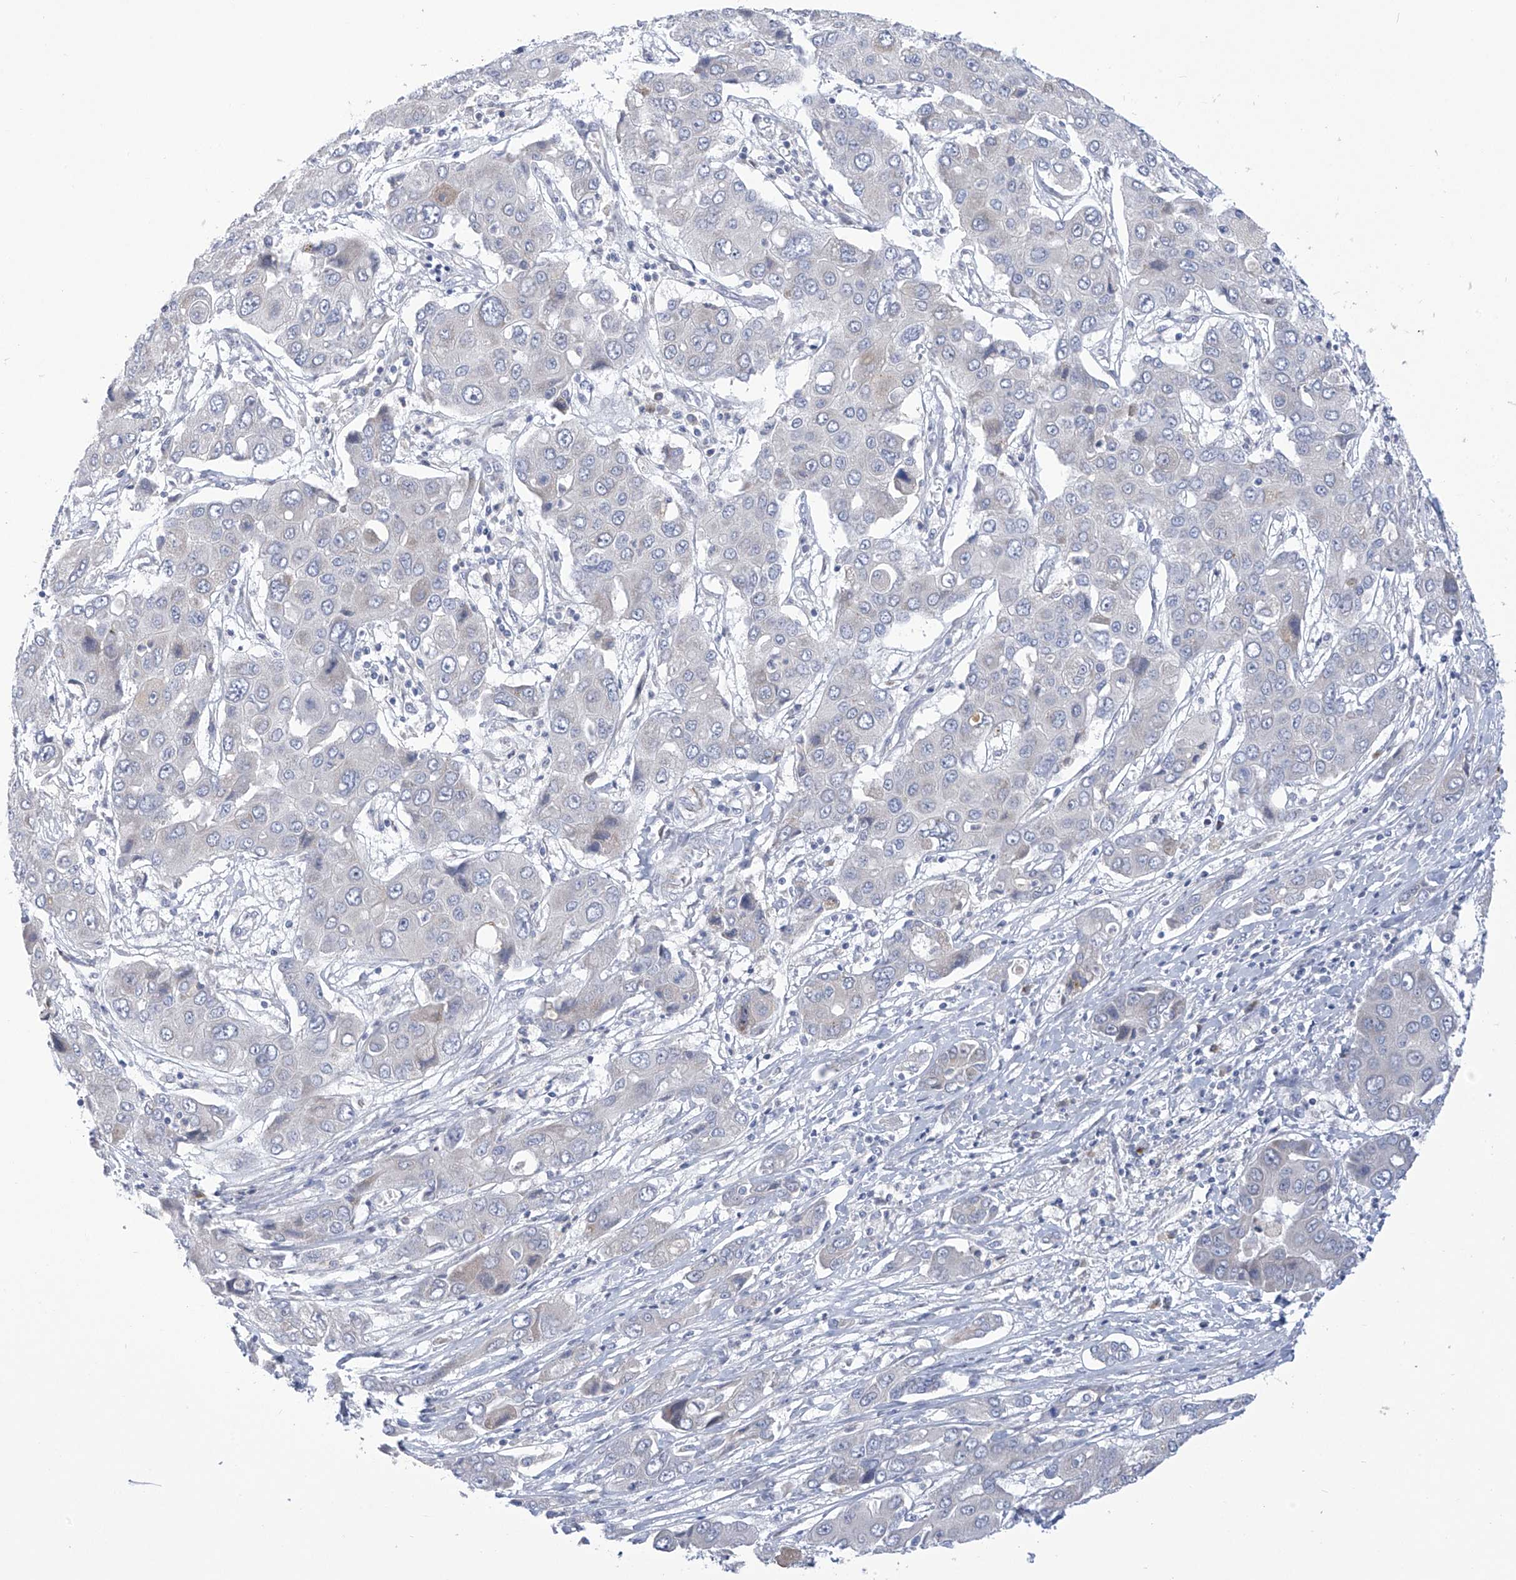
{"staining": {"intensity": "negative", "quantity": "none", "location": "none"}, "tissue": "liver cancer", "cell_type": "Tumor cells", "image_type": "cancer", "snomed": [{"axis": "morphology", "description": "Cholangiocarcinoma"}, {"axis": "topography", "description": "Liver"}], "caption": "IHC image of human liver cancer stained for a protein (brown), which displays no staining in tumor cells. (Immunohistochemistry (ihc), brightfield microscopy, high magnification).", "gene": "SLCO4A1", "patient": {"sex": "male", "age": 67}}